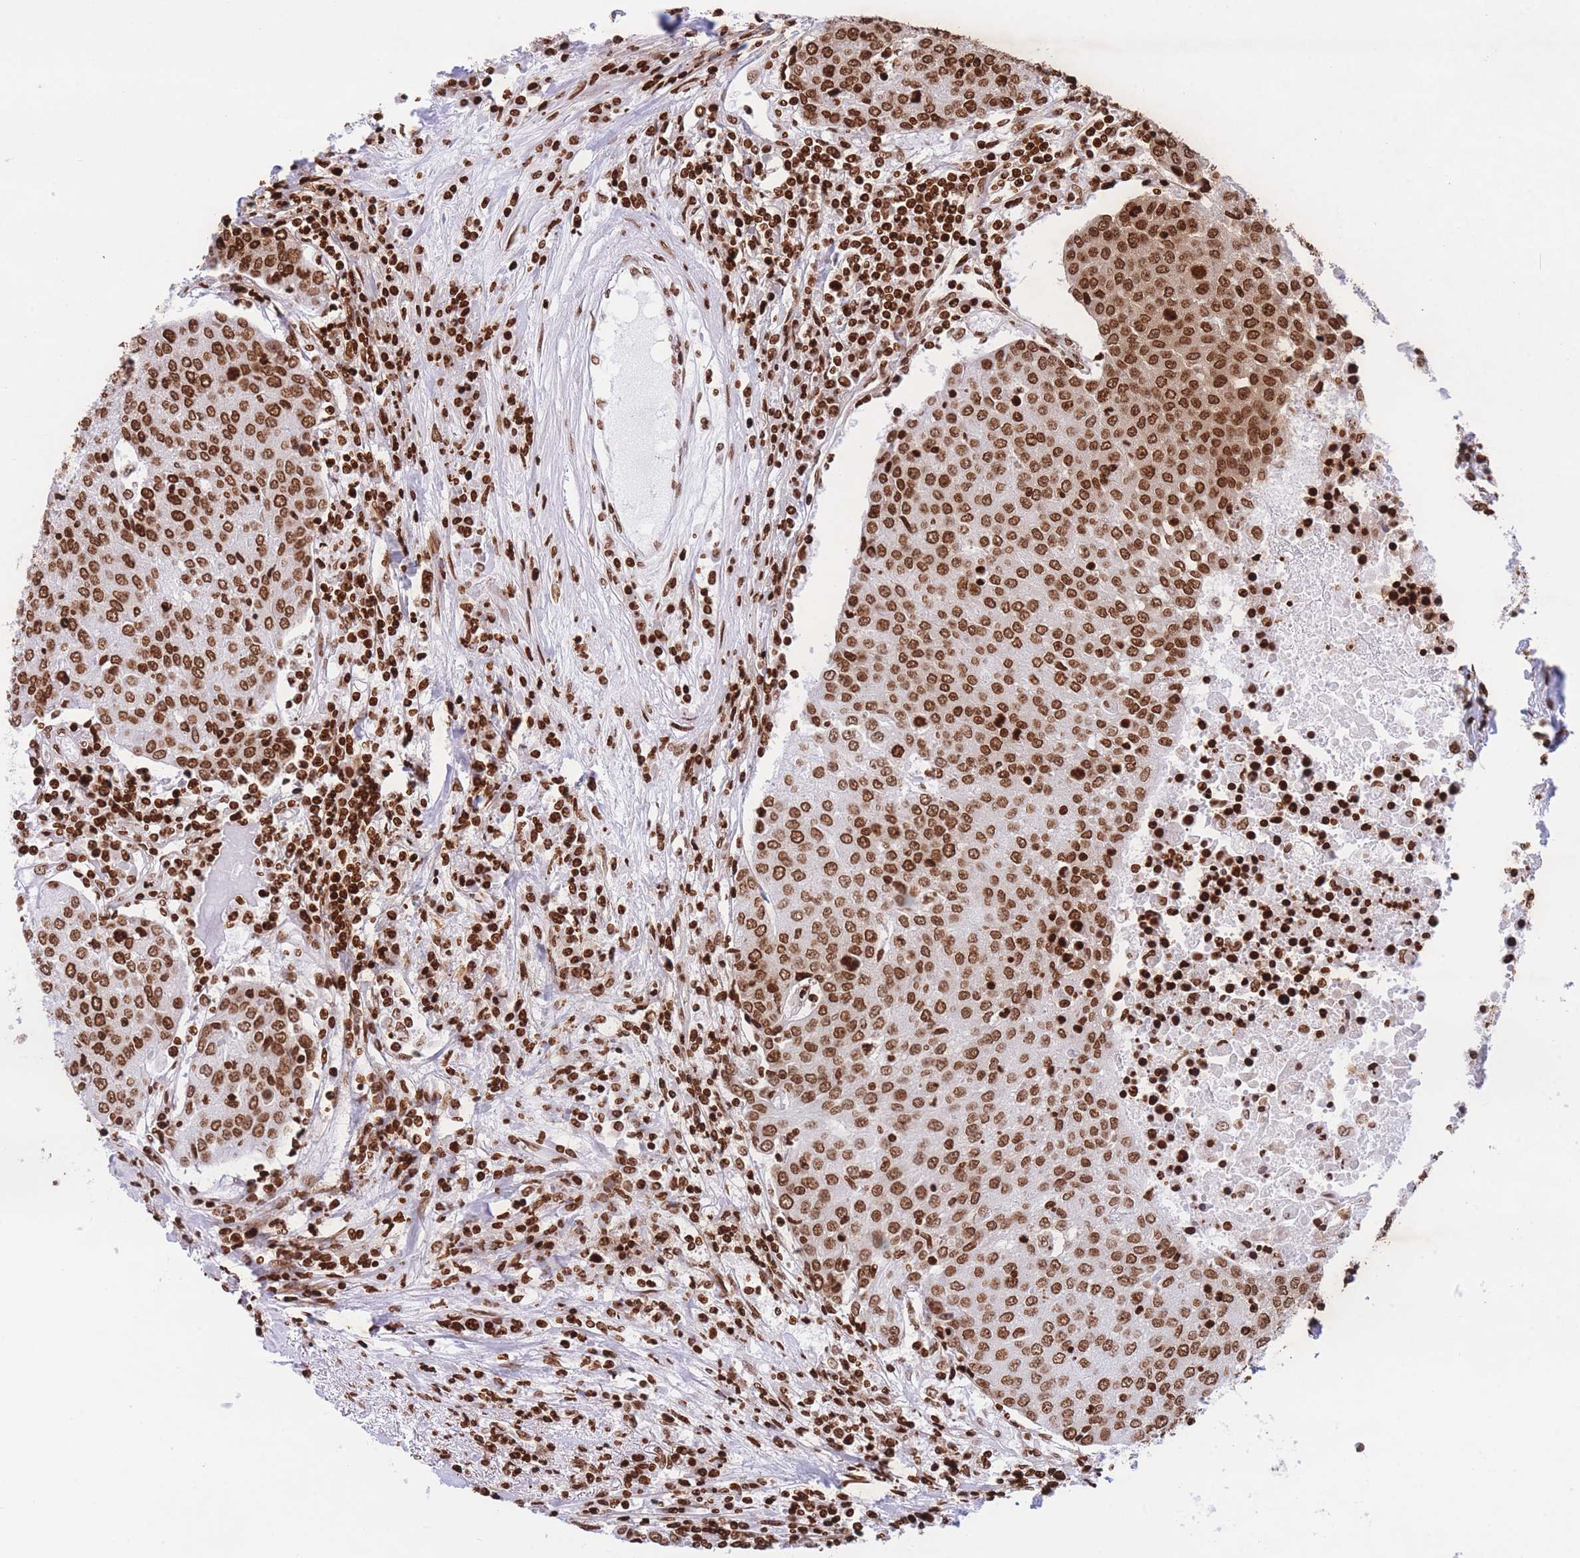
{"staining": {"intensity": "strong", "quantity": ">75%", "location": "nuclear"}, "tissue": "urothelial cancer", "cell_type": "Tumor cells", "image_type": "cancer", "snomed": [{"axis": "morphology", "description": "Urothelial carcinoma, High grade"}, {"axis": "topography", "description": "Urinary bladder"}], "caption": "Human high-grade urothelial carcinoma stained with a brown dye demonstrates strong nuclear positive positivity in about >75% of tumor cells.", "gene": "H2BC11", "patient": {"sex": "female", "age": 85}}